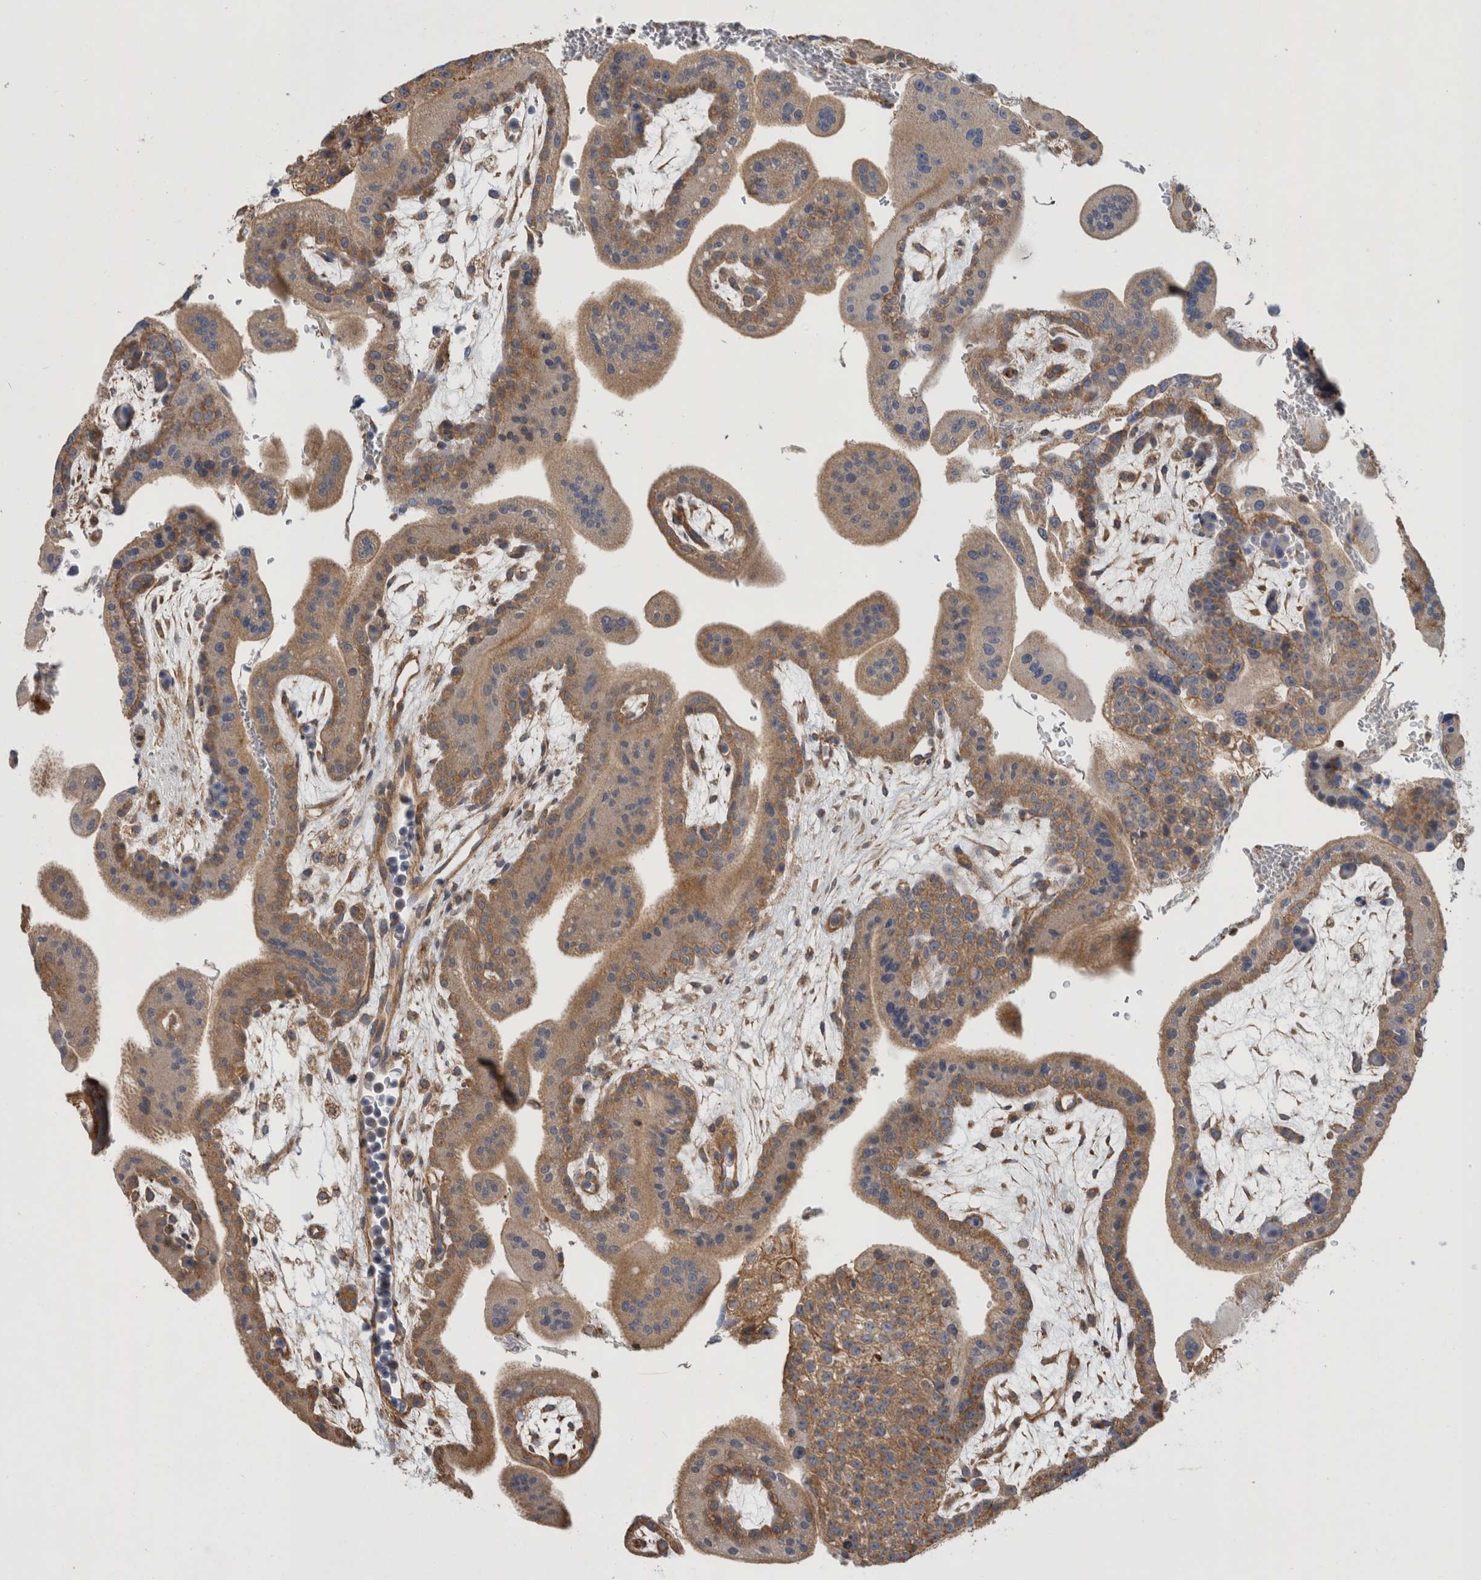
{"staining": {"intensity": "moderate", "quantity": ">75%", "location": "cytoplasmic/membranous"}, "tissue": "placenta", "cell_type": "Decidual cells", "image_type": "normal", "snomed": [{"axis": "morphology", "description": "Normal tissue, NOS"}, {"axis": "topography", "description": "Placenta"}], "caption": "Protein analysis of normal placenta exhibits moderate cytoplasmic/membranous staining in about >75% of decidual cells.", "gene": "SFXN2", "patient": {"sex": "female", "age": 35}}